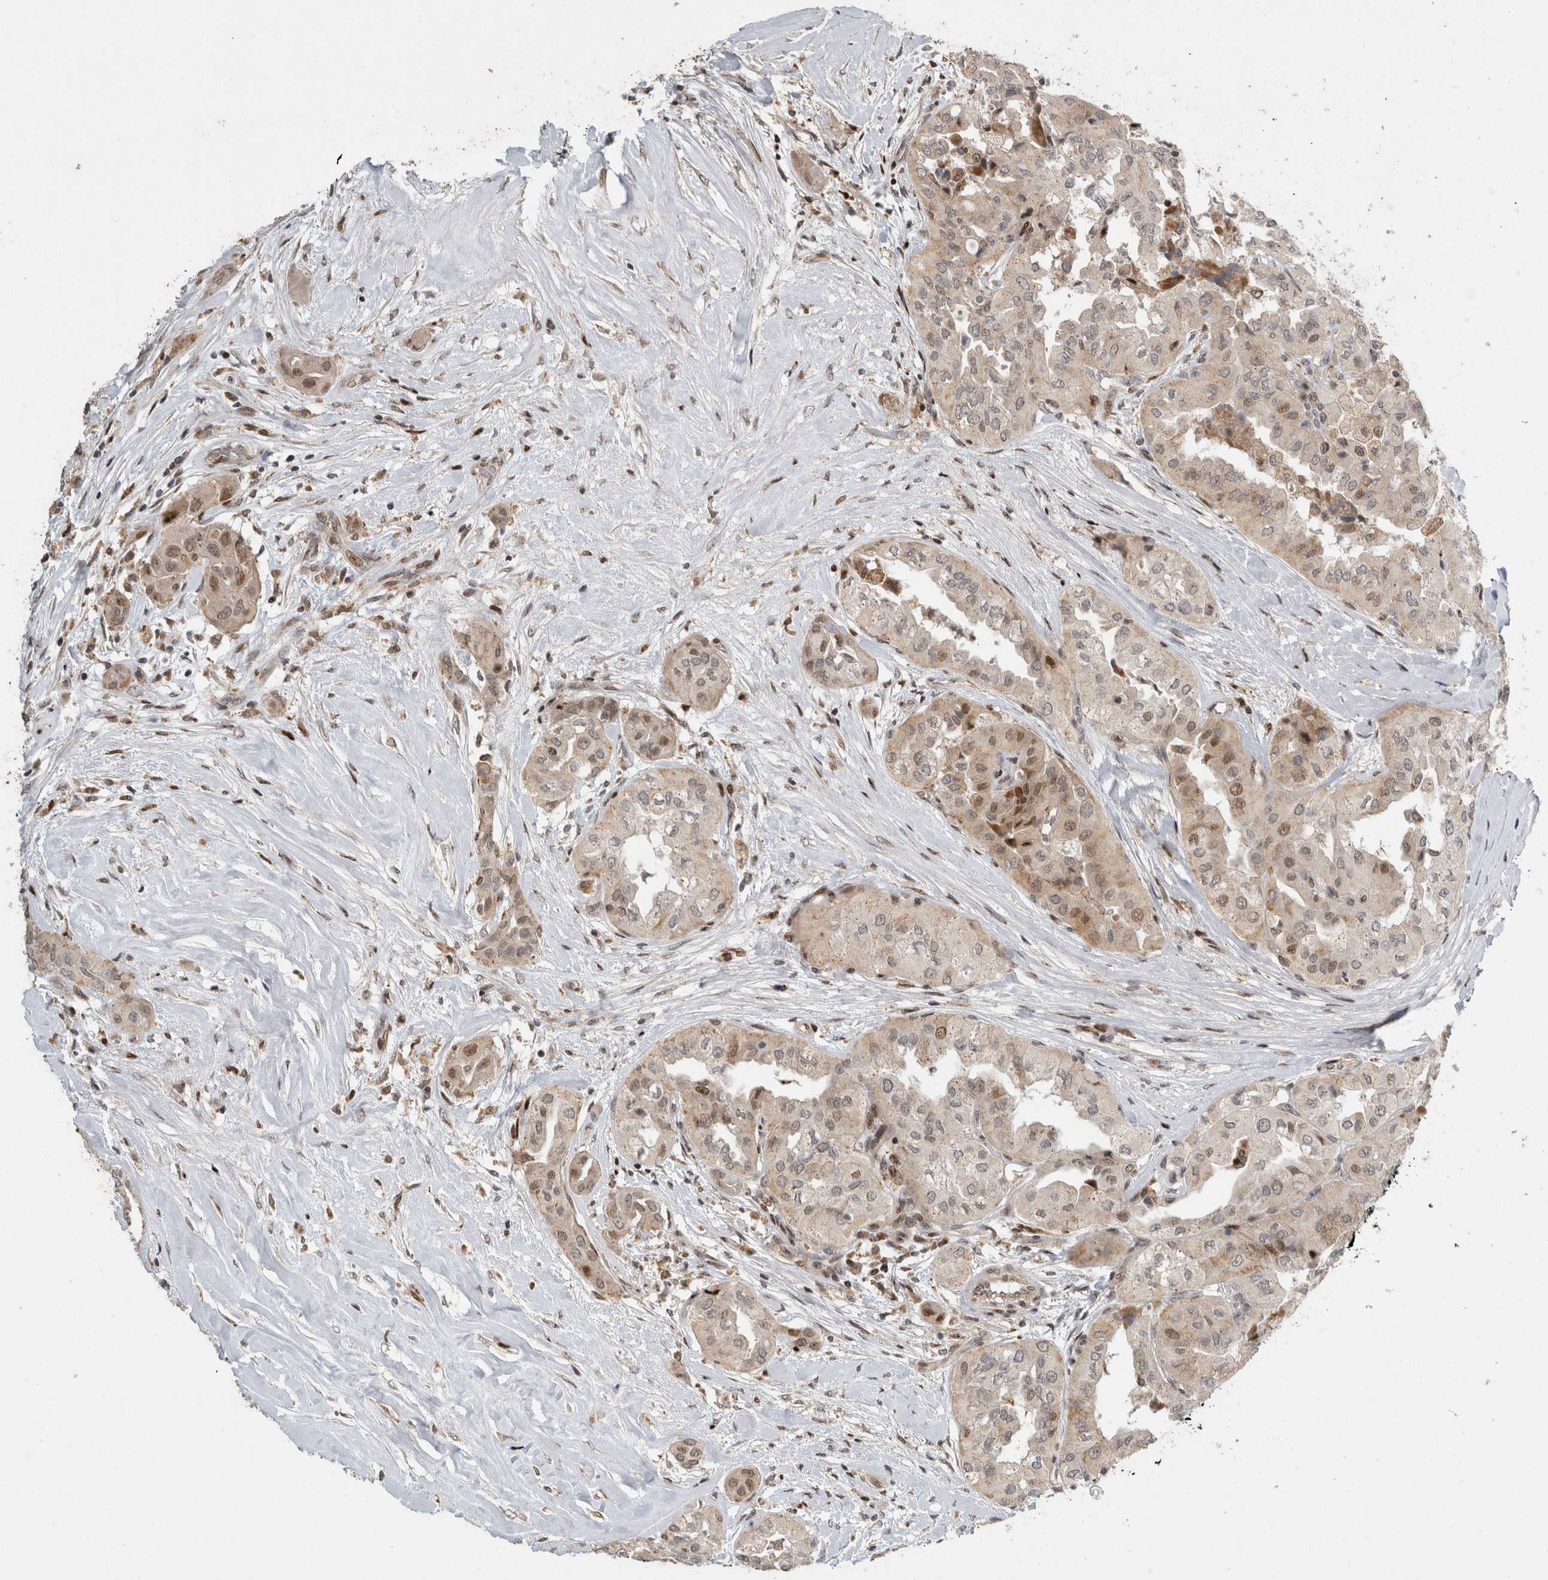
{"staining": {"intensity": "moderate", "quantity": "<25%", "location": "nuclear"}, "tissue": "thyroid cancer", "cell_type": "Tumor cells", "image_type": "cancer", "snomed": [{"axis": "morphology", "description": "Papillary adenocarcinoma, NOS"}, {"axis": "topography", "description": "Thyroid gland"}], "caption": "The image shows staining of thyroid cancer (papillary adenocarcinoma), revealing moderate nuclear protein staining (brown color) within tumor cells.", "gene": "C8orf58", "patient": {"sex": "female", "age": 59}}